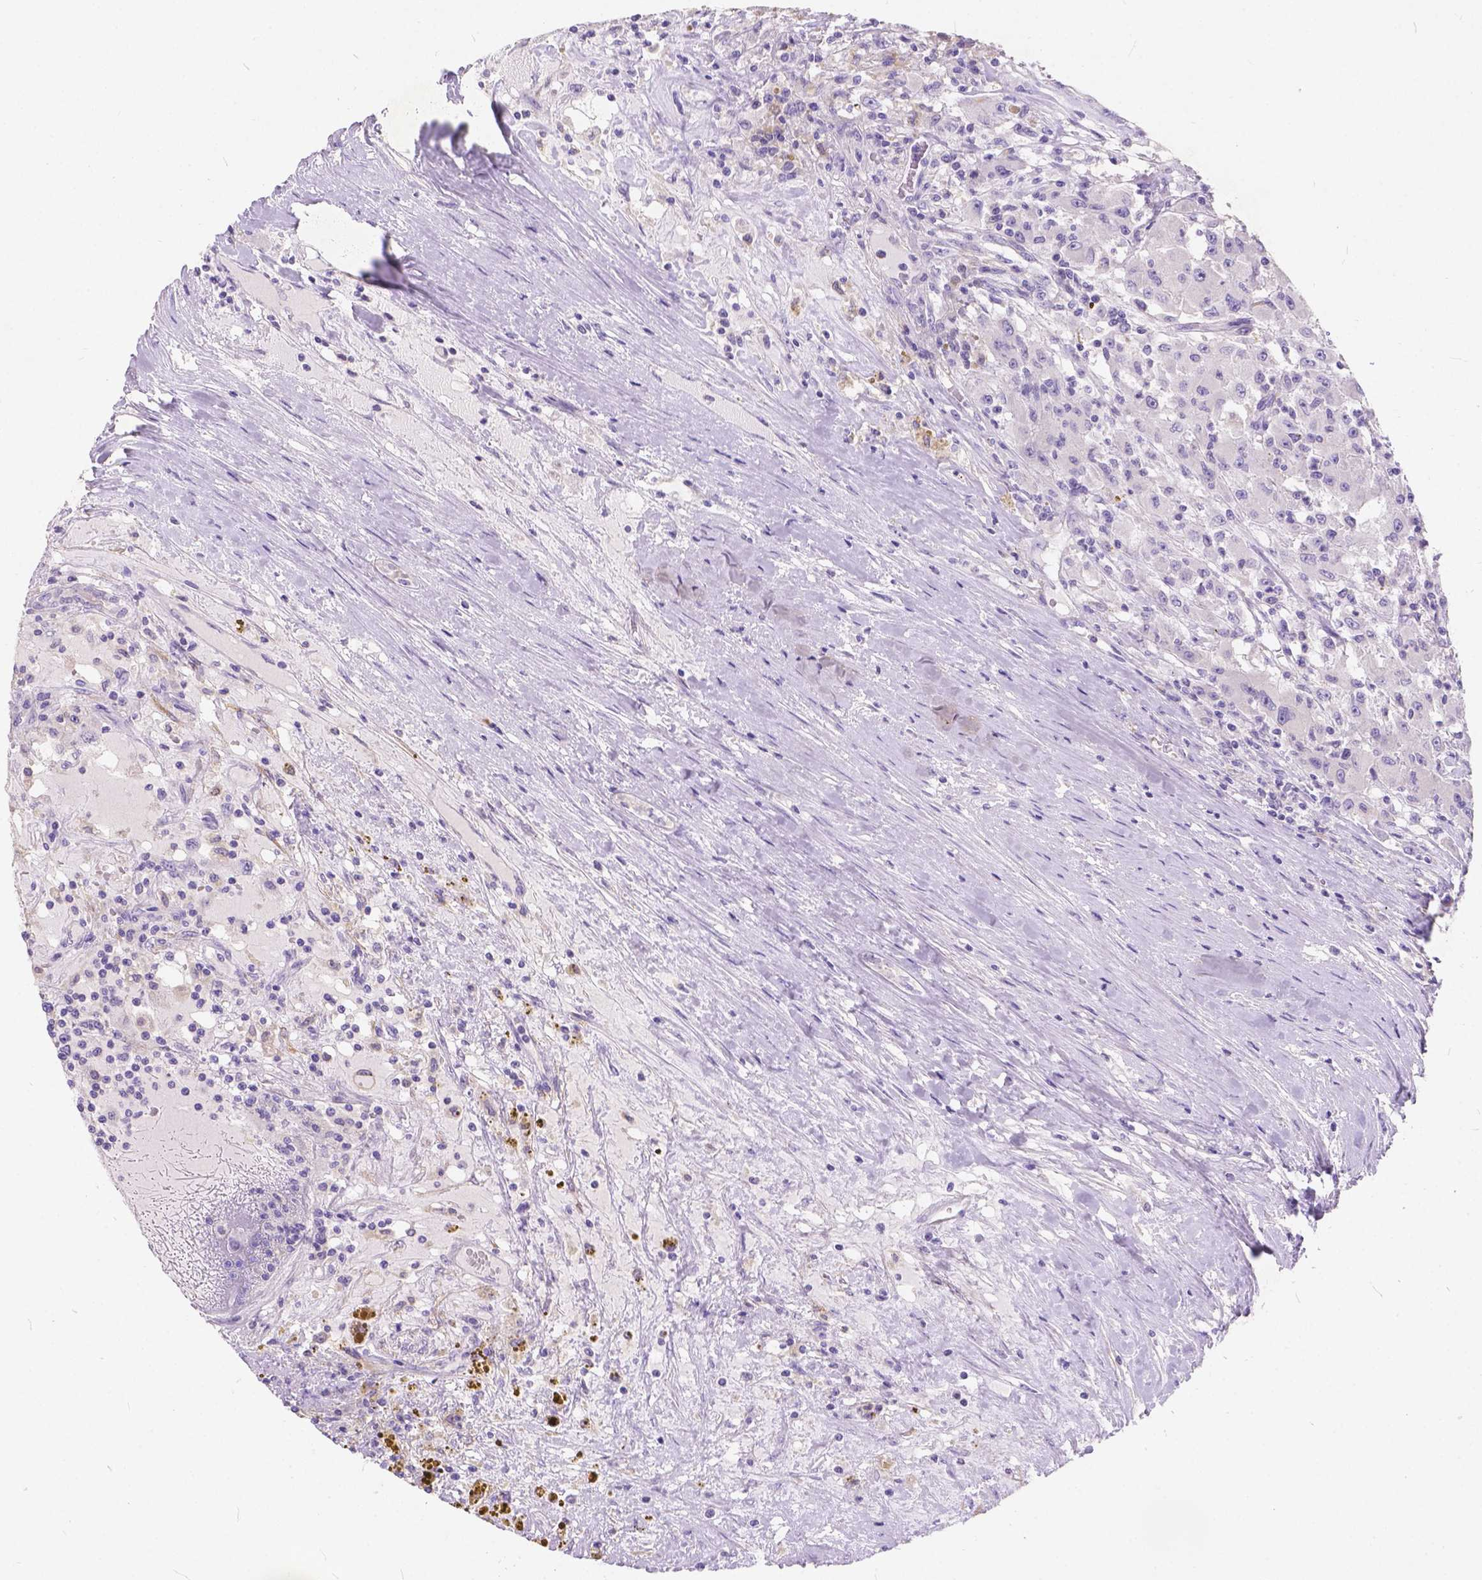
{"staining": {"intensity": "negative", "quantity": "none", "location": "none"}, "tissue": "renal cancer", "cell_type": "Tumor cells", "image_type": "cancer", "snomed": [{"axis": "morphology", "description": "Adenocarcinoma, NOS"}, {"axis": "topography", "description": "Kidney"}], "caption": "High magnification brightfield microscopy of renal cancer (adenocarcinoma) stained with DAB (3,3'-diaminobenzidine) (brown) and counterstained with hematoxylin (blue): tumor cells show no significant positivity.", "gene": "PEX11G", "patient": {"sex": "female", "age": 67}}